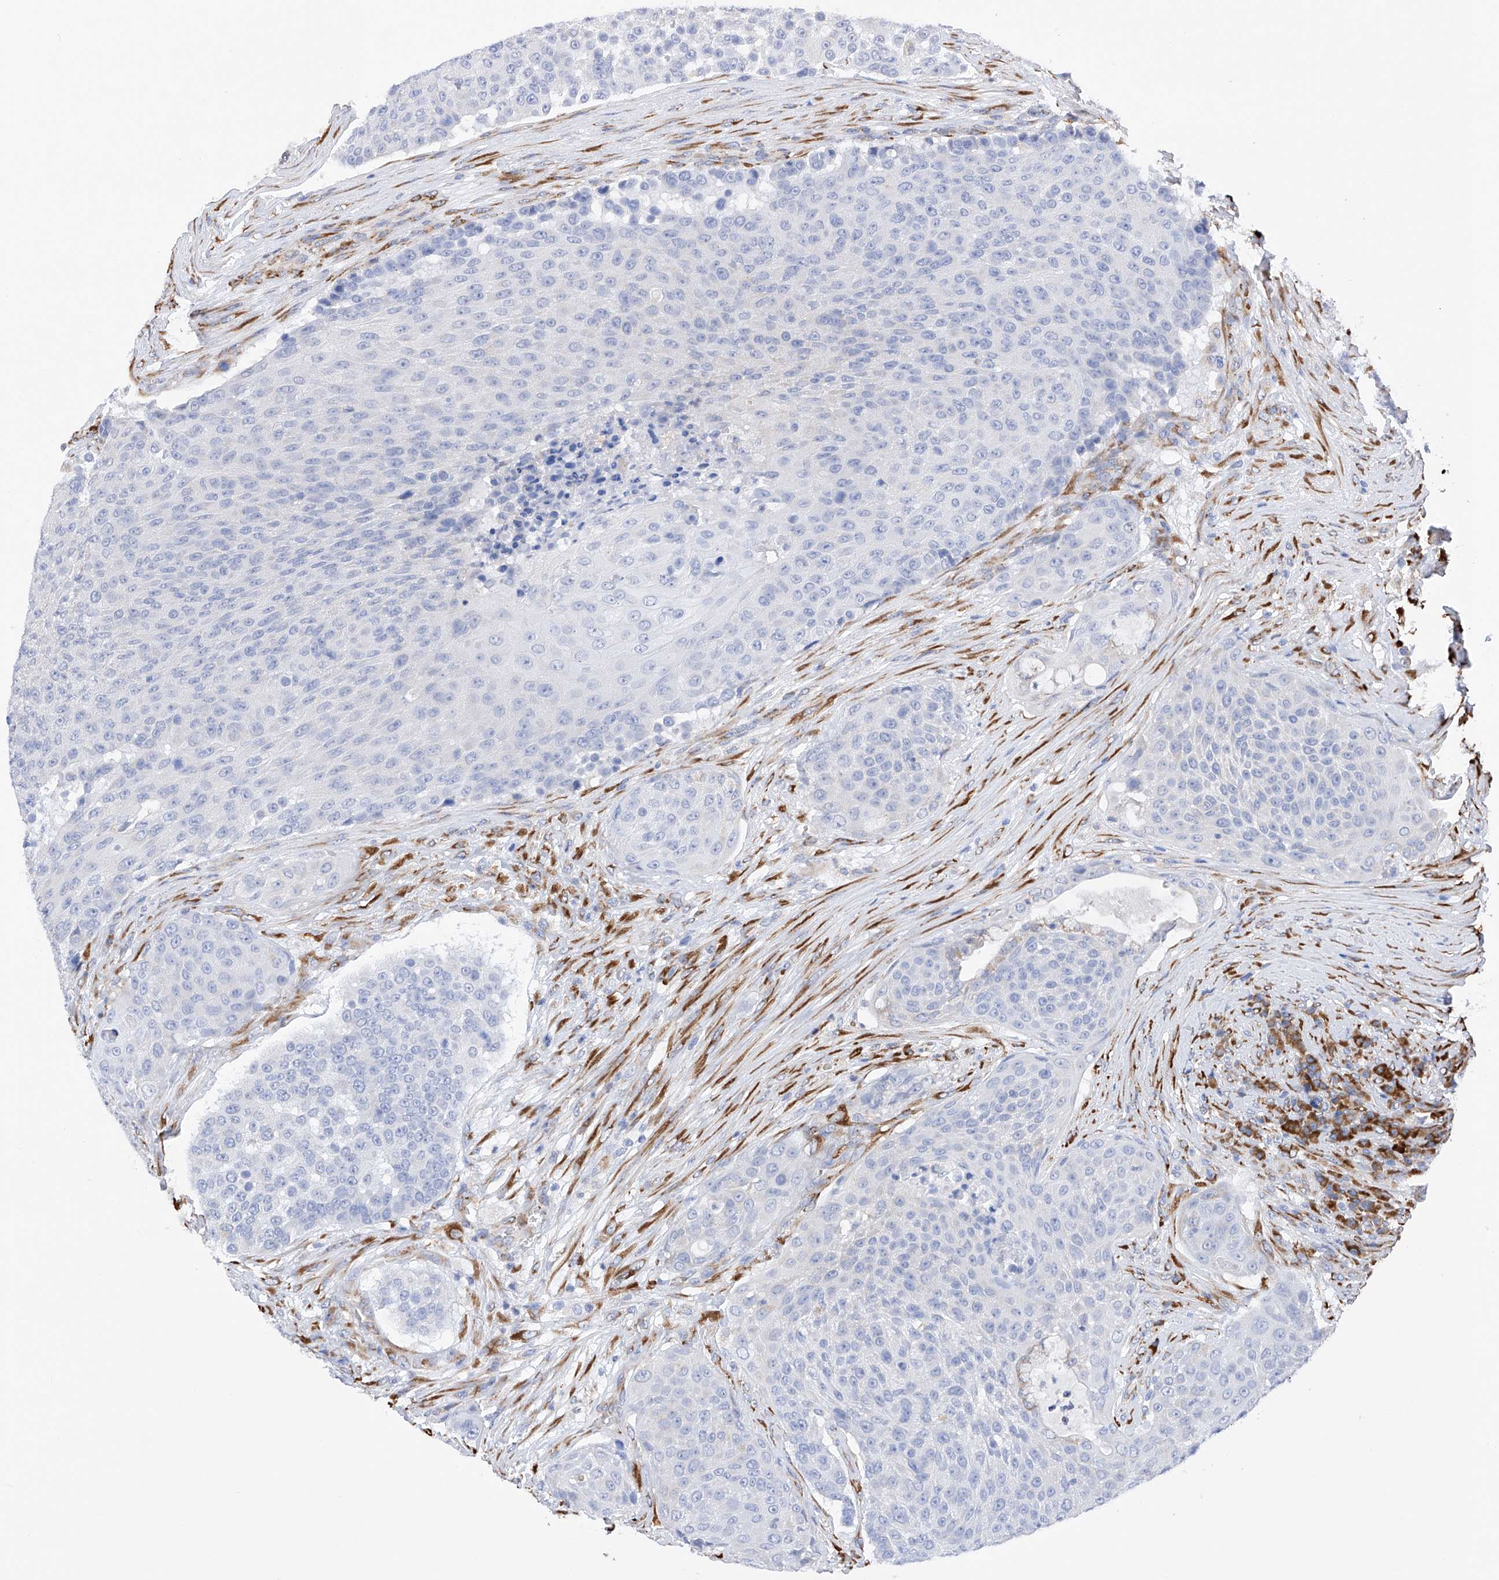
{"staining": {"intensity": "negative", "quantity": "none", "location": "none"}, "tissue": "urothelial cancer", "cell_type": "Tumor cells", "image_type": "cancer", "snomed": [{"axis": "morphology", "description": "Urothelial carcinoma, High grade"}, {"axis": "topography", "description": "Urinary bladder"}], "caption": "There is no significant staining in tumor cells of urothelial carcinoma (high-grade).", "gene": "PDIA5", "patient": {"sex": "female", "age": 63}}